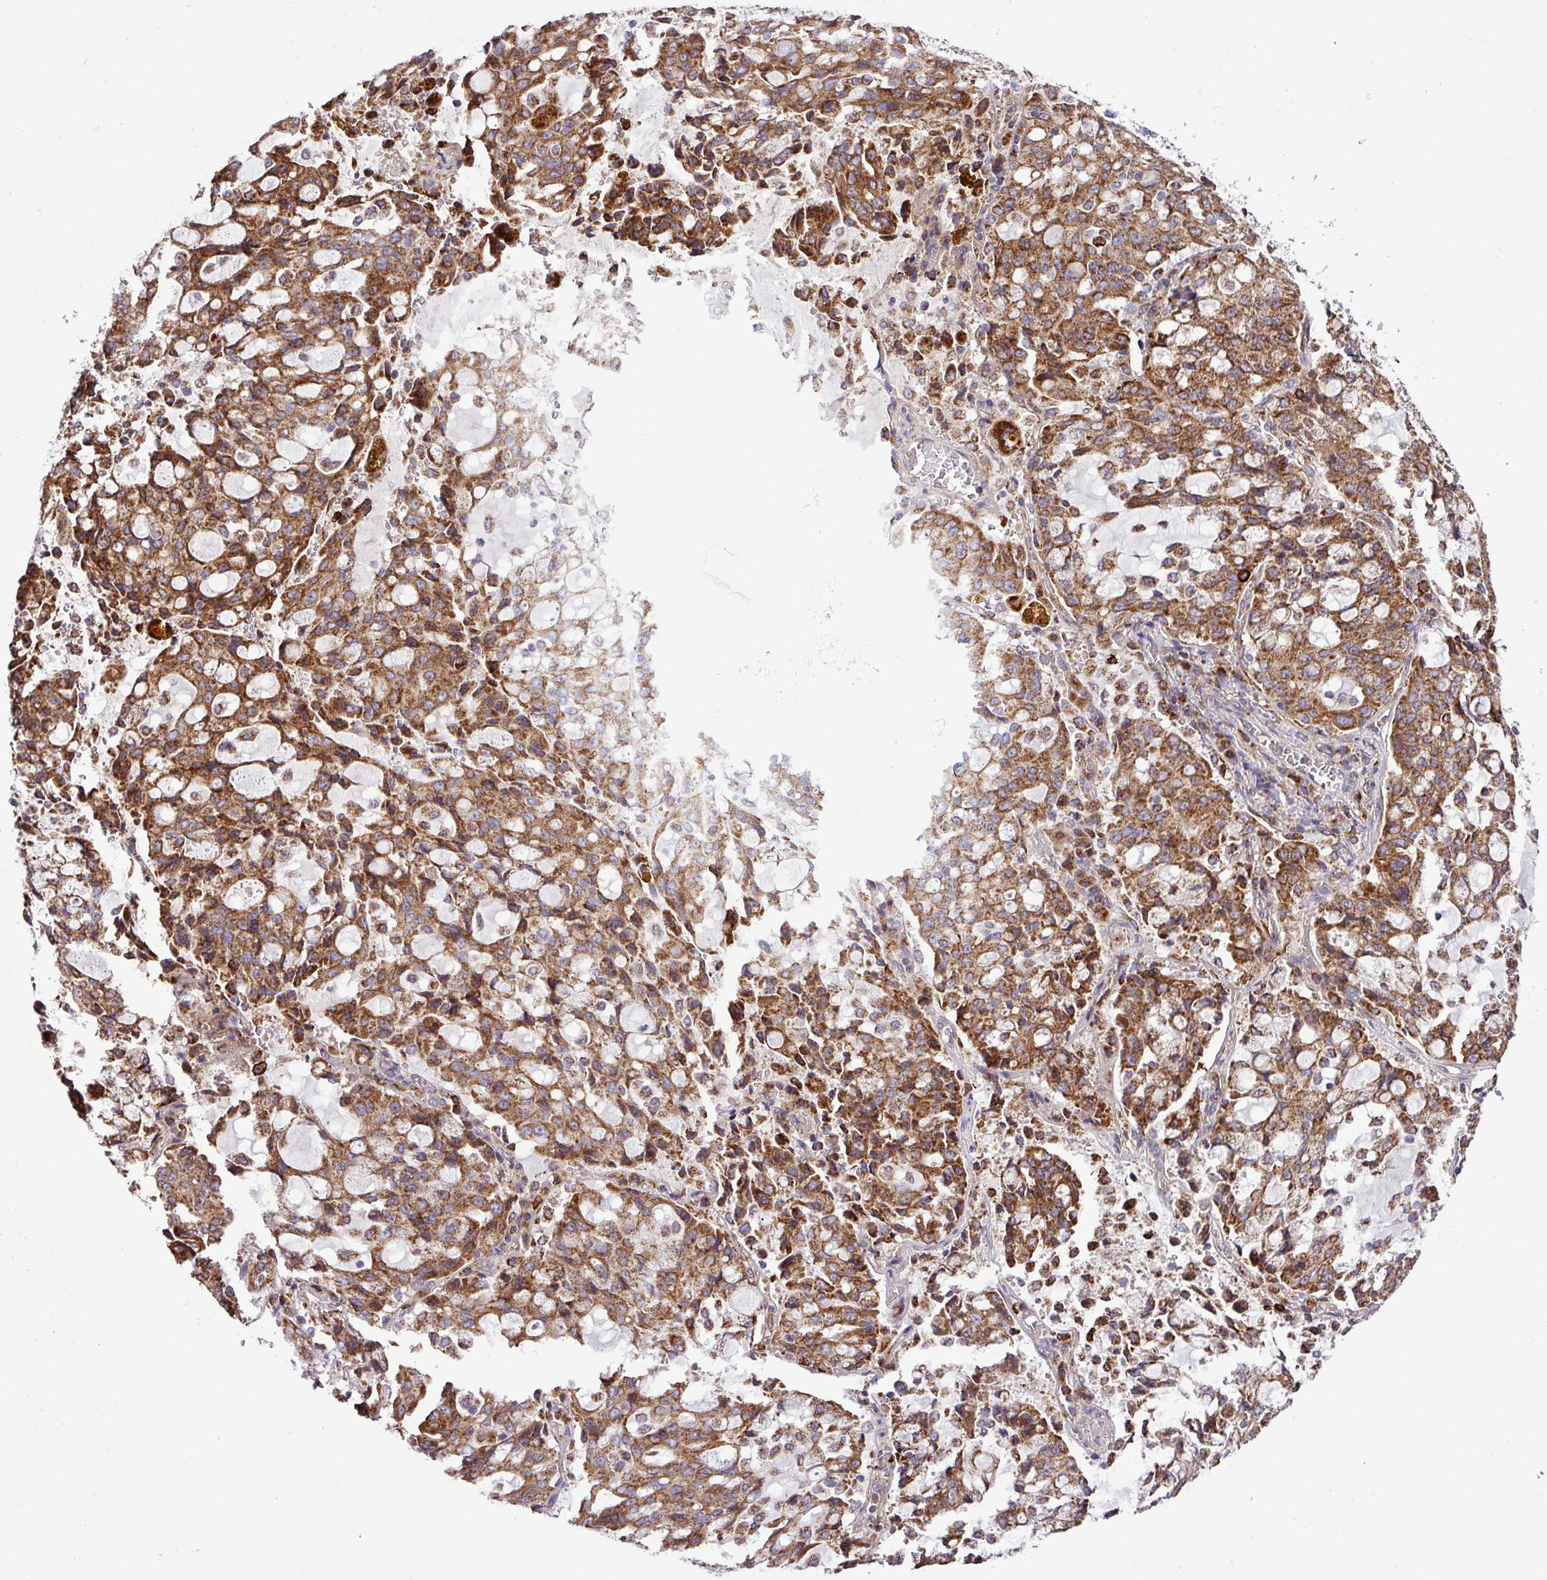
{"staining": {"intensity": "strong", "quantity": ">75%", "location": "cytoplasmic/membranous"}, "tissue": "lung cancer", "cell_type": "Tumor cells", "image_type": "cancer", "snomed": [{"axis": "morphology", "description": "Adenocarcinoma, NOS"}, {"axis": "topography", "description": "Lung"}], "caption": "Lung cancer (adenocarcinoma) stained with DAB immunohistochemistry (IHC) displays high levels of strong cytoplasmic/membranous positivity in approximately >75% of tumor cells.", "gene": "ZNF569", "patient": {"sex": "female", "age": 44}}